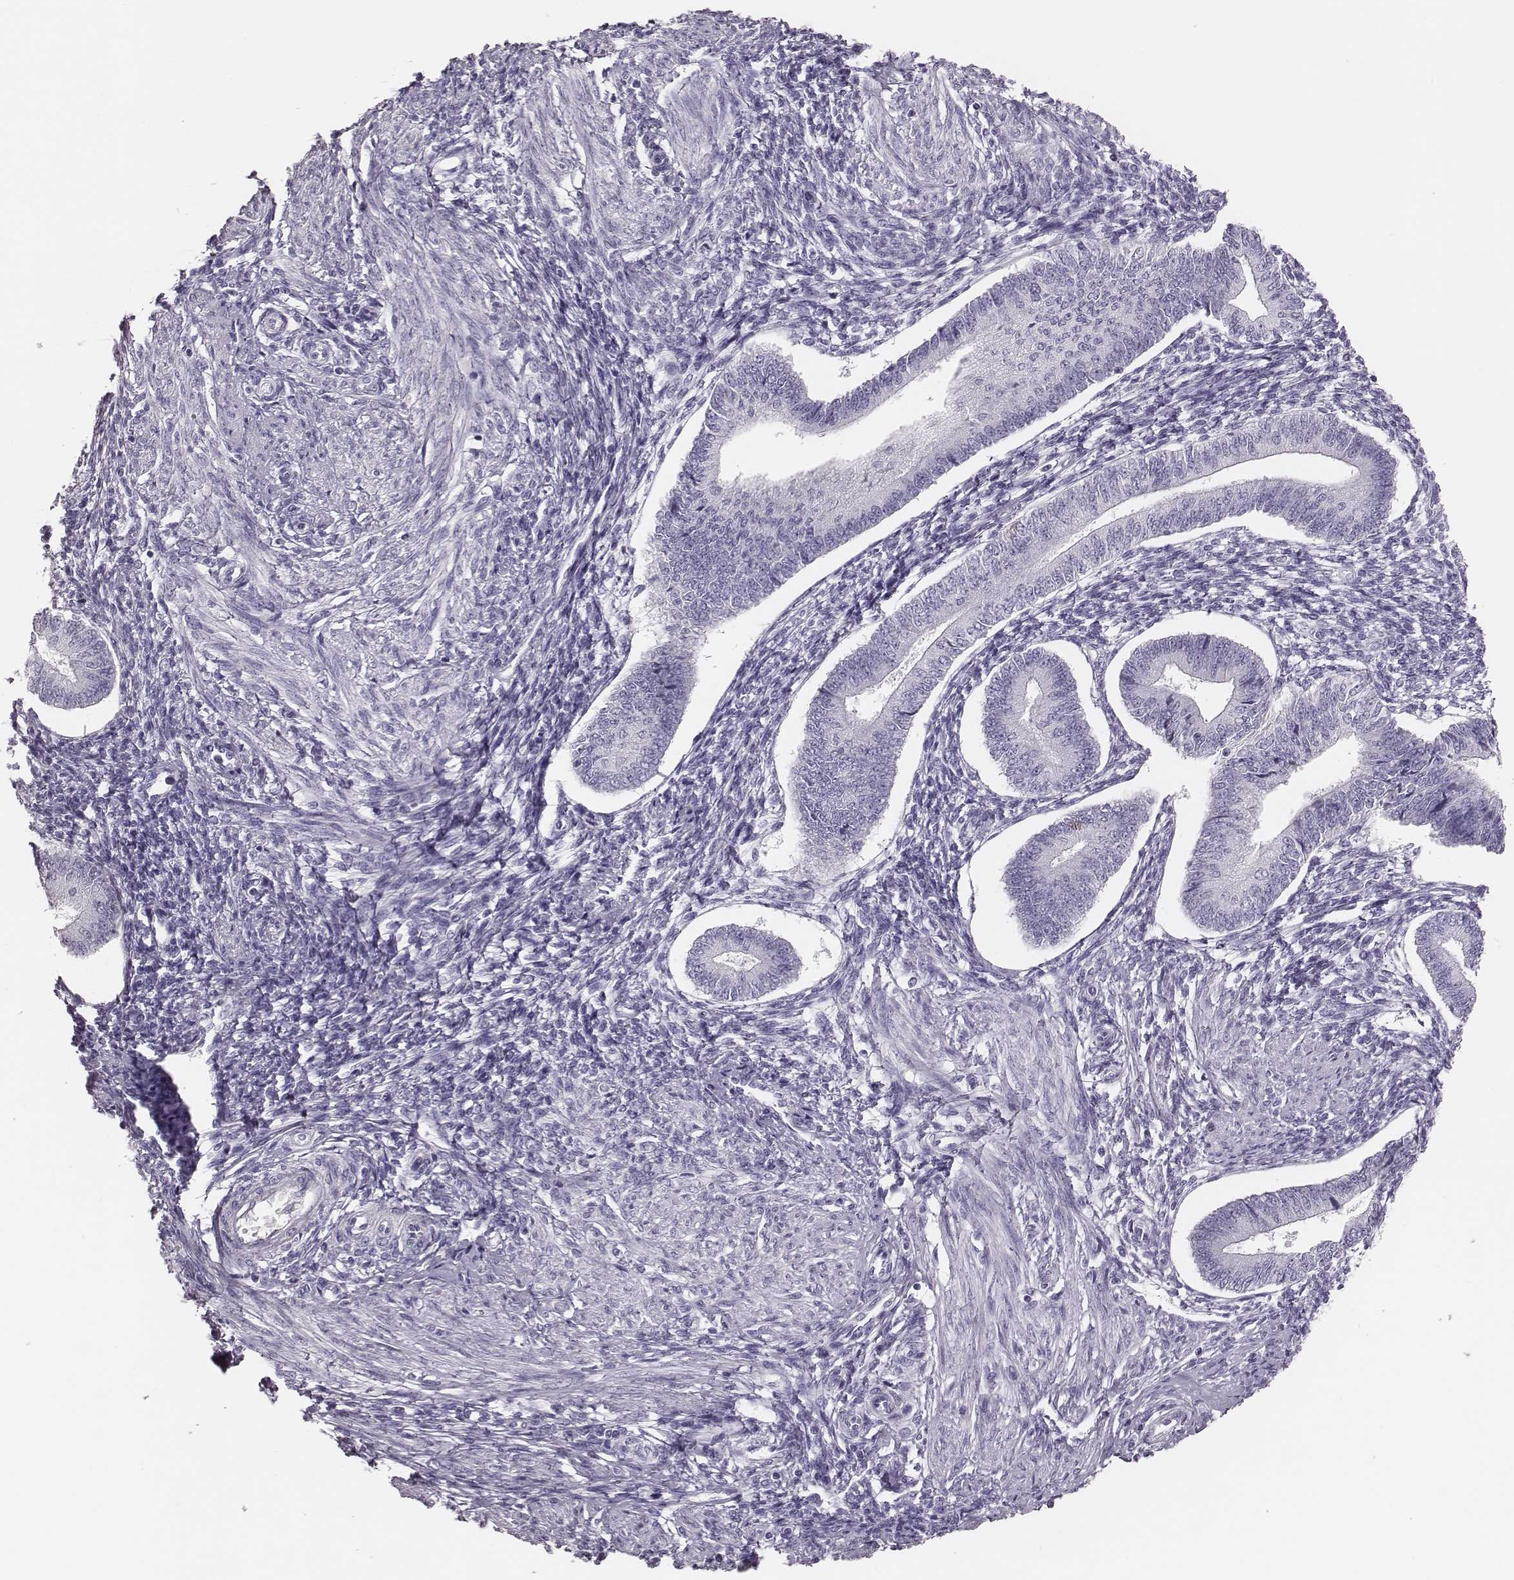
{"staining": {"intensity": "negative", "quantity": "none", "location": "none"}, "tissue": "endometrium", "cell_type": "Cells in endometrial stroma", "image_type": "normal", "snomed": [{"axis": "morphology", "description": "Normal tissue, NOS"}, {"axis": "topography", "description": "Endometrium"}], "caption": "DAB immunohistochemical staining of benign endometrium demonstrates no significant positivity in cells in endometrial stroma. (Brightfield microscopy of DAB immunohistochemistry at high magnification).", "gene": "H1", "patient": {"sex": "female", "age": 42}}